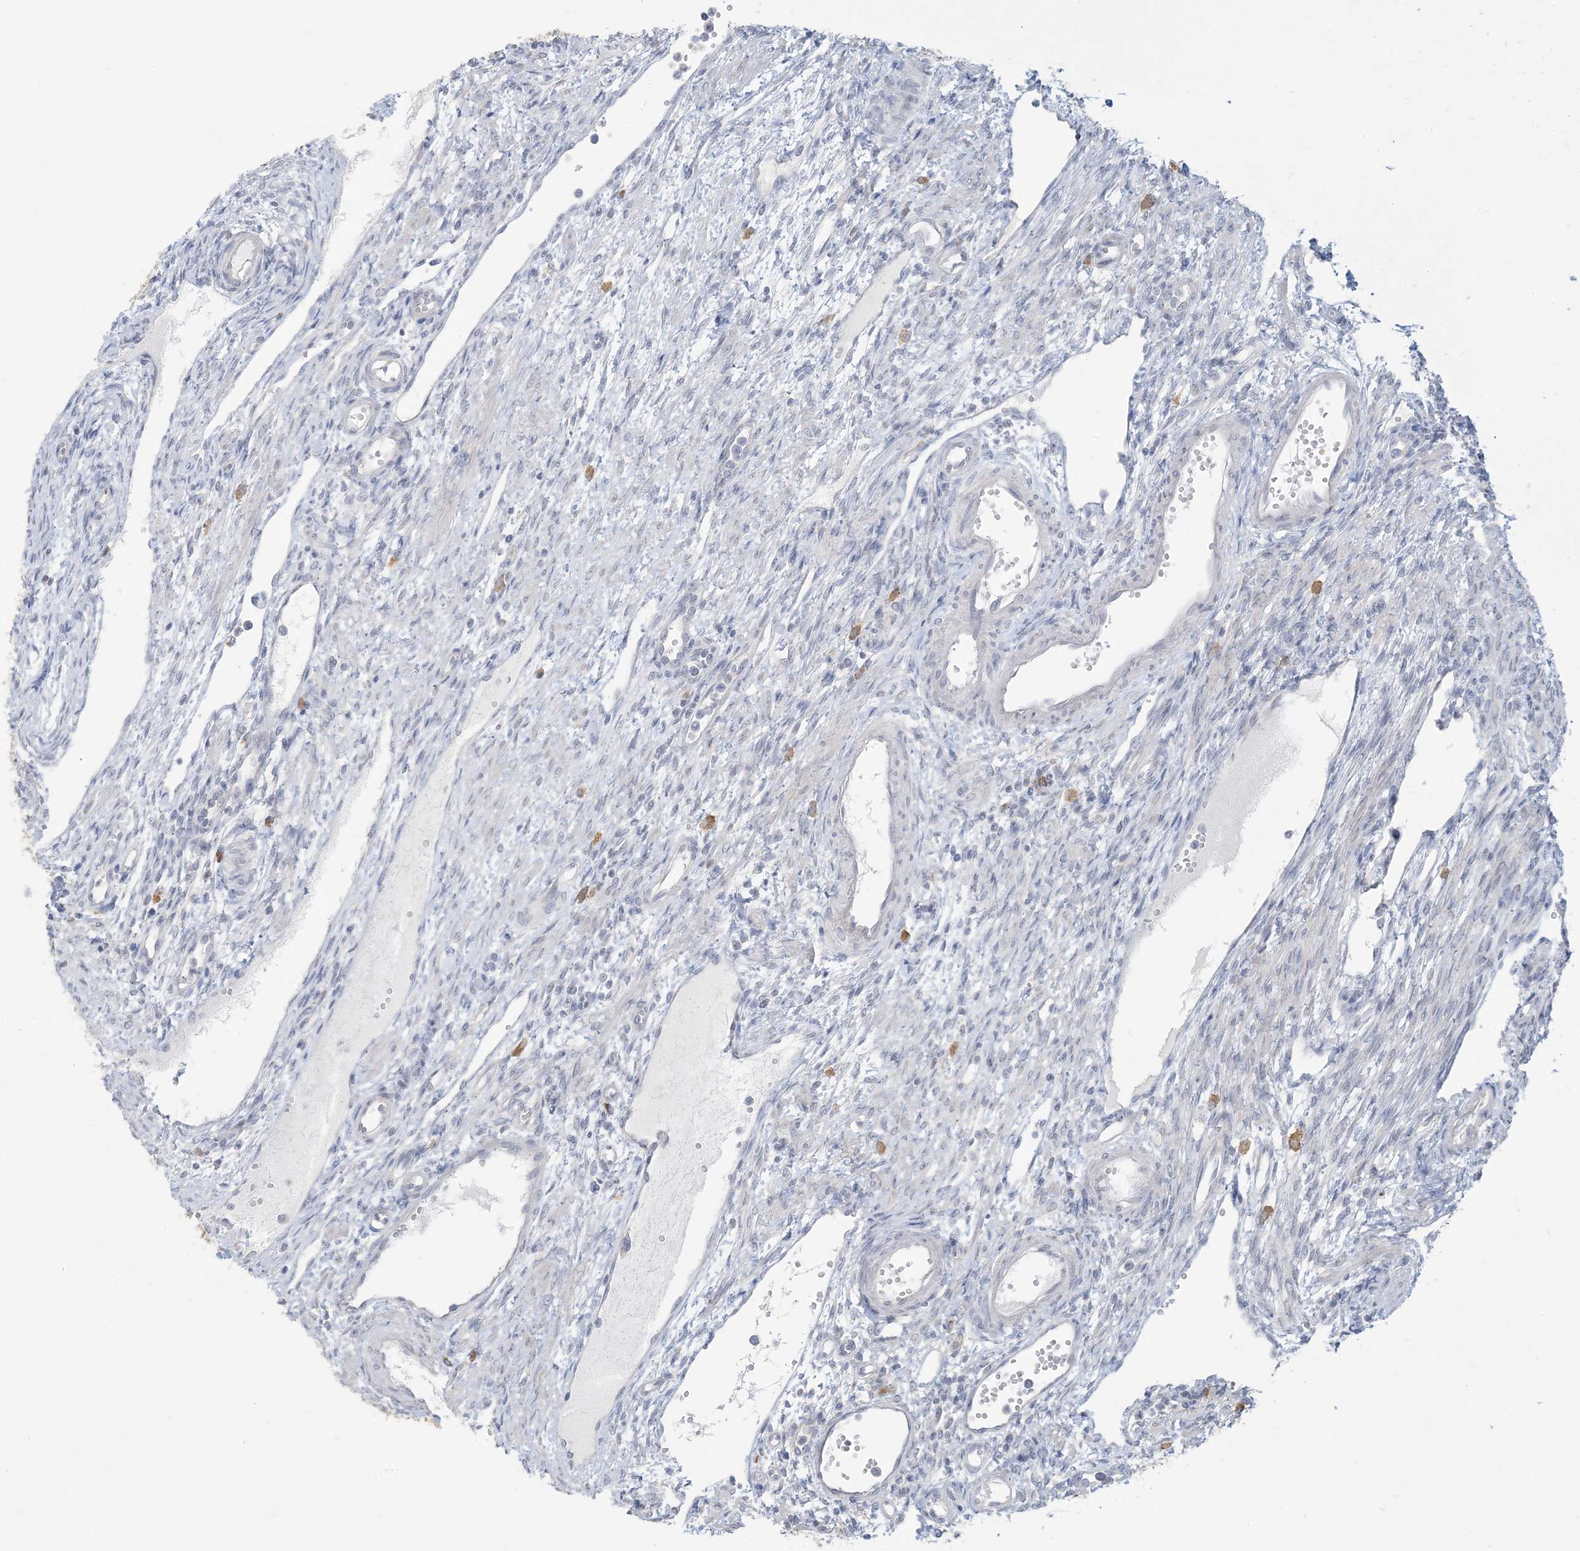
{"staining": {"intensity": "negative", "quantity": "none", "location": "none"}, "tissue": "ovary", "cell_type": "Ovarian stroma cells", "image_type": "normal", "snomed": [{"axis": "morphology", "description": "Normal tissue, NOS"}, {"axis": "morphology", "description": "Cyst, NOS"}, {"axis": "topography", "description": "Ovary"}], "caption": "Immunohistochemical staining of benign human ovary shows no significant positivity in ovarian stroma cells. Nuclei are stained in blue.", "gene": "KIF3A", "patient": {"sex": "female", "age": 33}}